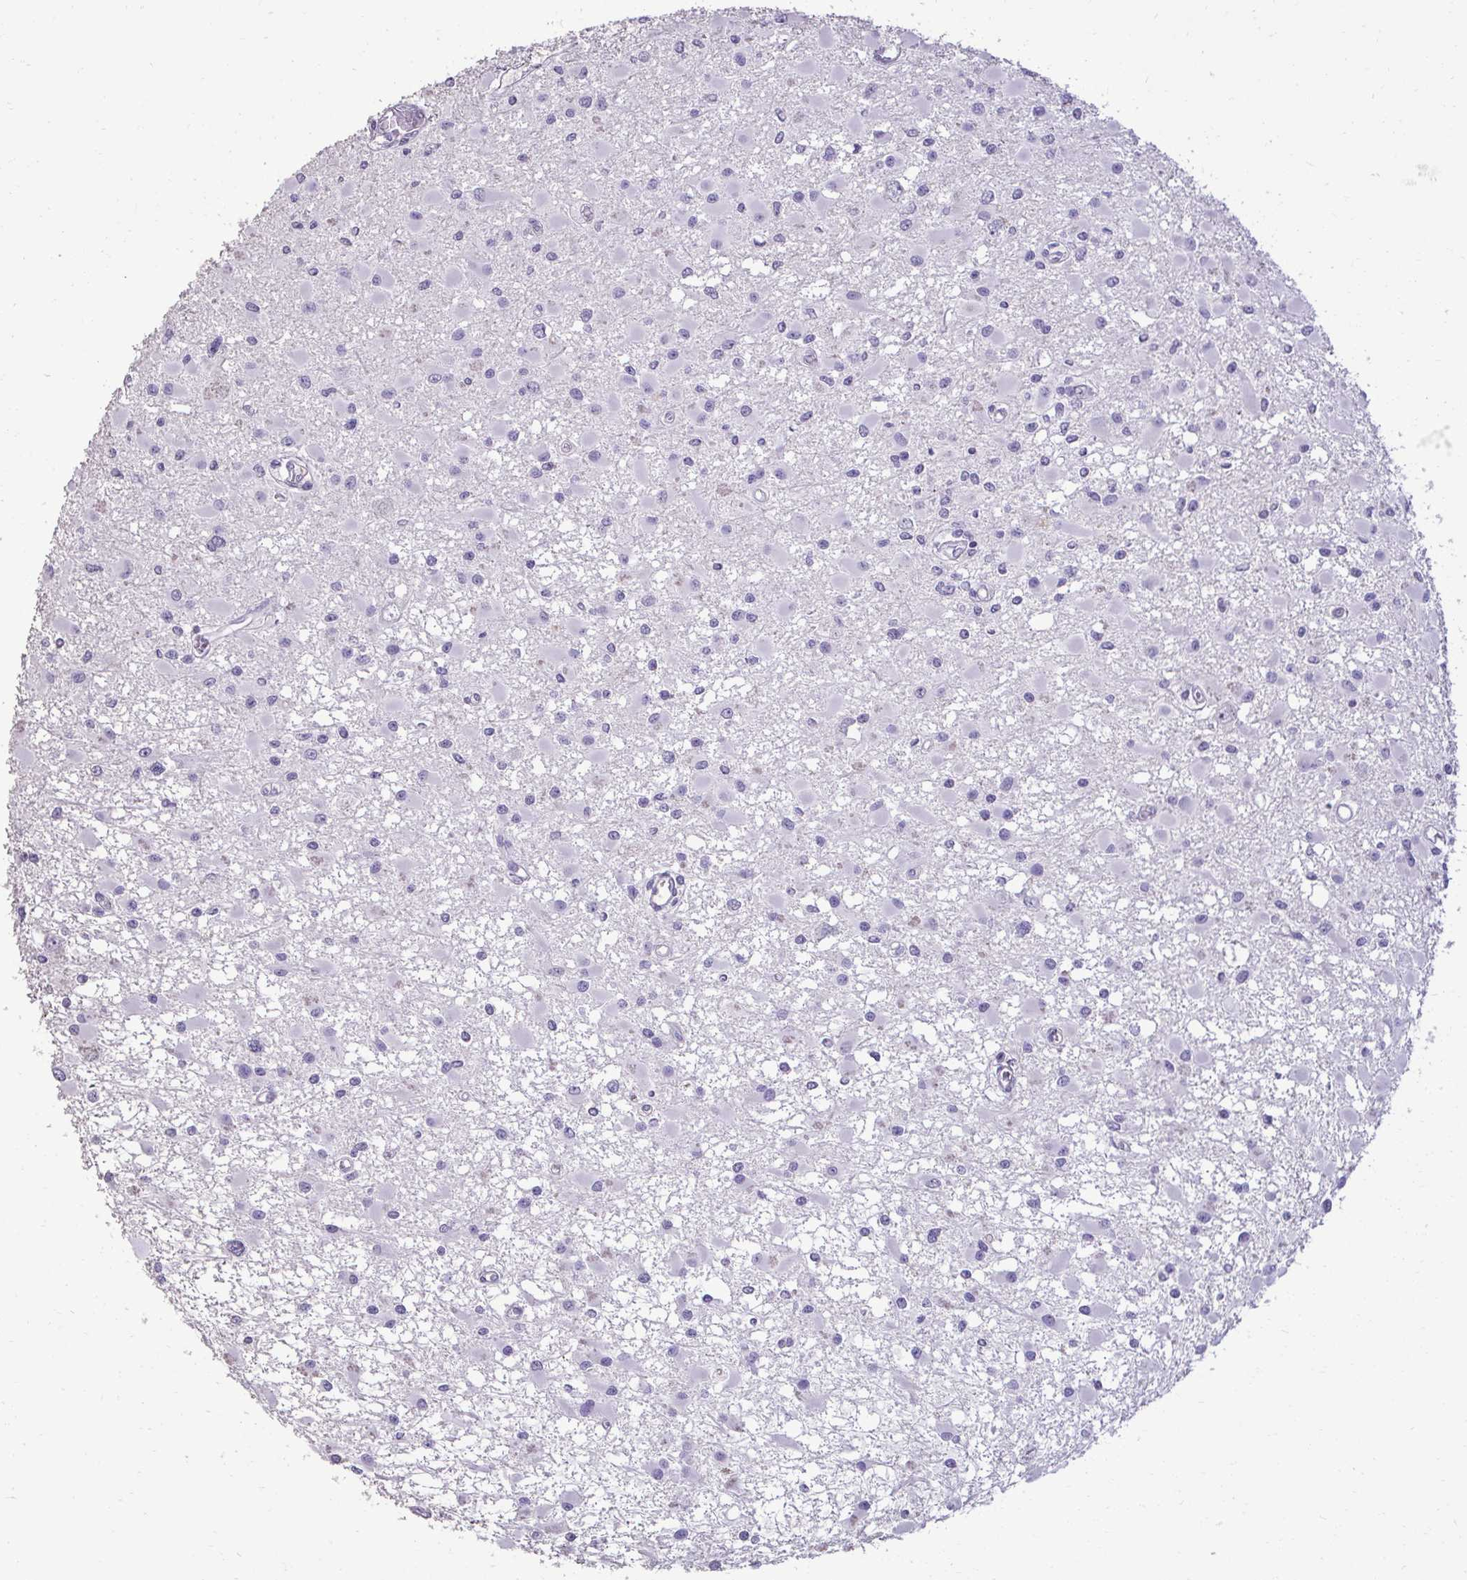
{"staining": {"intensity": "negative", "quantity": "none", "location": "none"}, "tissue": "glioma", "cell_type": "Tumor cells", "image_type": "cancer", "snomed": [{"axis": "morphology", "description": "Glioma, malignant, High grade"}, {"axis": "topography", "description": "Brain"}], "caption": "Immunohistochemistry (IHC) photomicrograph of neoplastic tissue: glioma stained with DAB demonstrates no significant protein staining in tumor cells. The staining is performed using DAB brown chromogen with nuclei counter-stained in using hematoxylin.", "gene": "SLC30A3", "patient": {"sex": "male", "age": 54}}